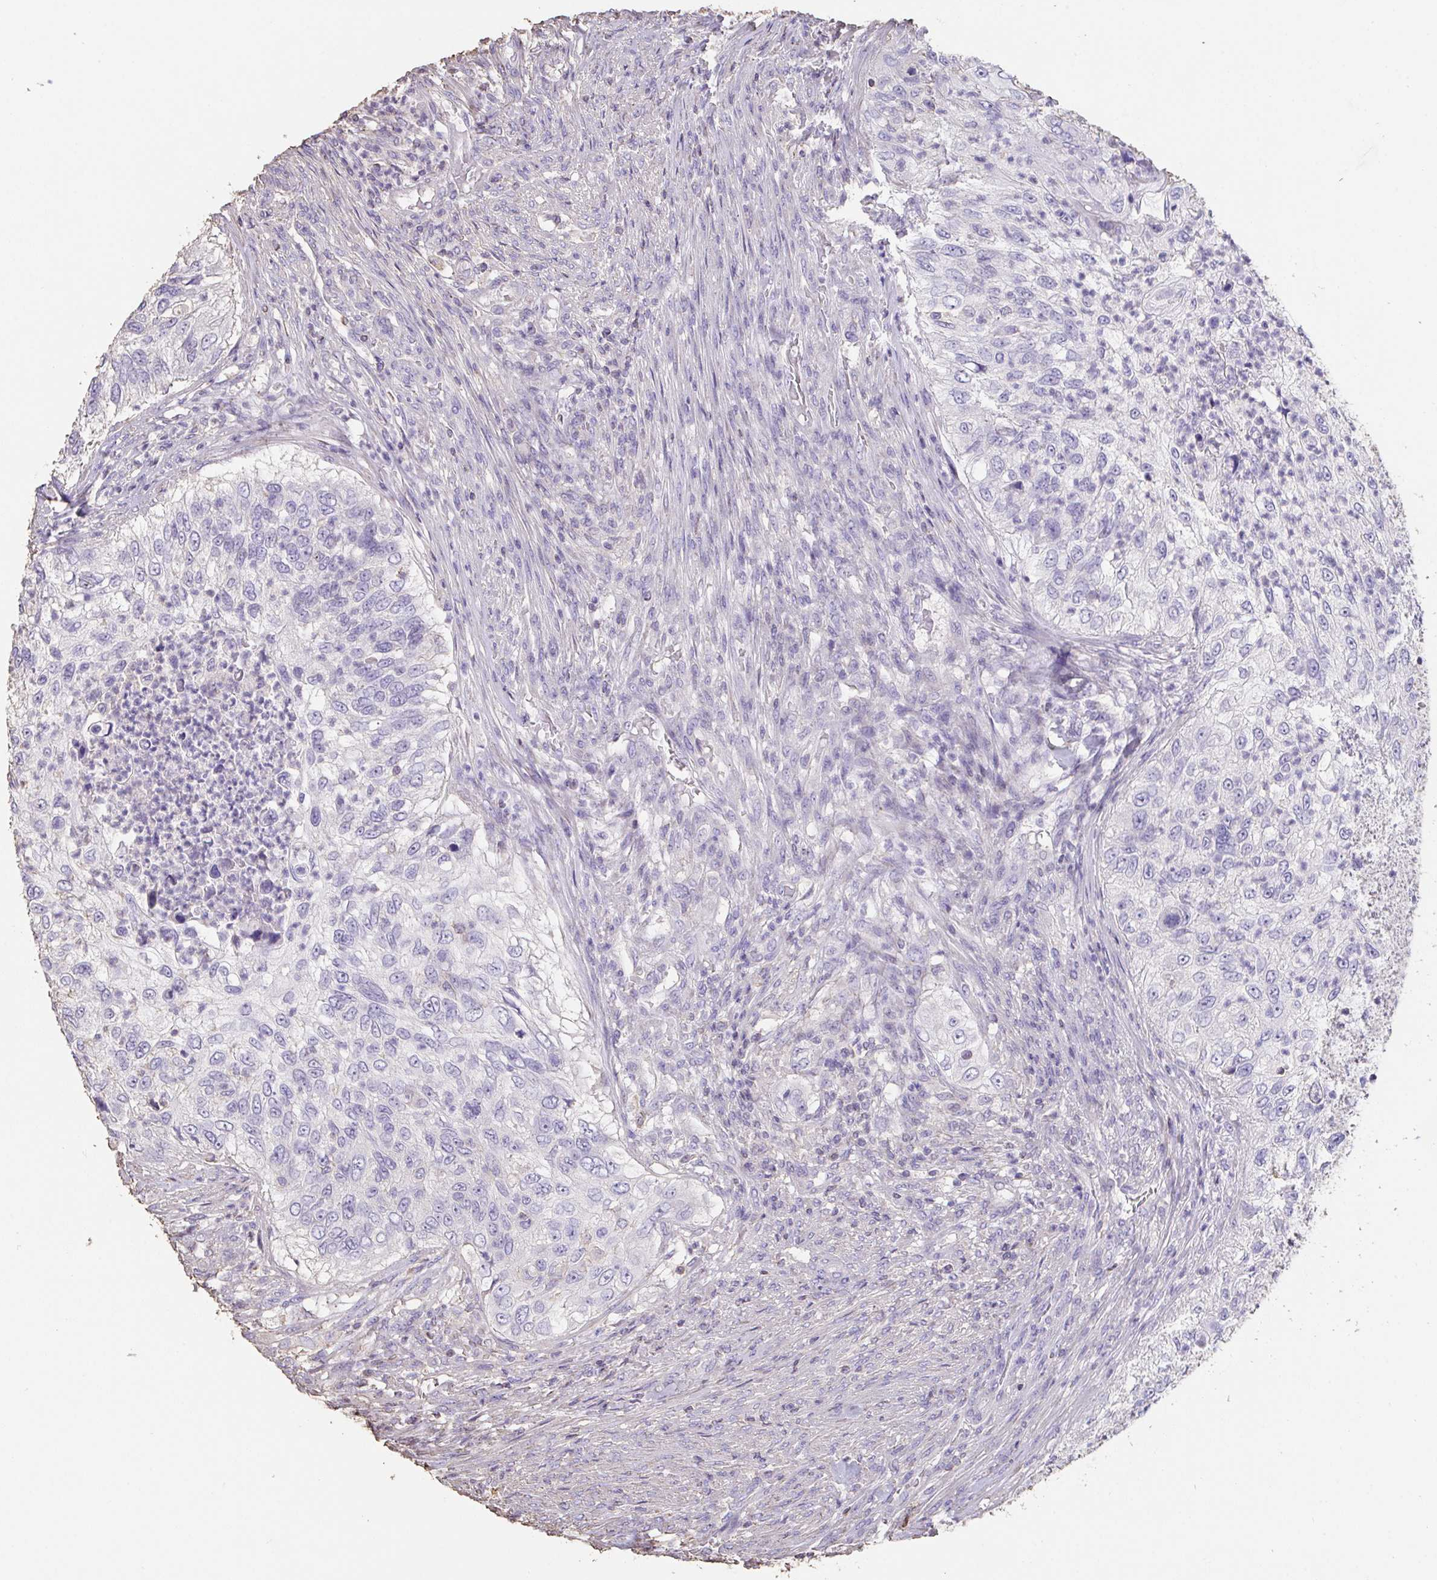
{"staining": {"intensity": "negative", "quantity": "none", "location": "none"}, "tissue": "urothelial cancer", "cell_type": "Tumor cells", "image_type": "cancer", "snomed": [{"axis": "morphology", "description": "Urothelial carcinoma, High grade"}, {"axis": "topography", "description": "Urinary bladder"}], "caption": "Tumor cells show no significant protein staining in urothelial cancer. (Brightfield microscopy of DAB (3,3'-diaminobenzidine) immunohistochemistry at high magnification).", "gene": "IL23R", "patient": {"sex": "female", "age": 60}}